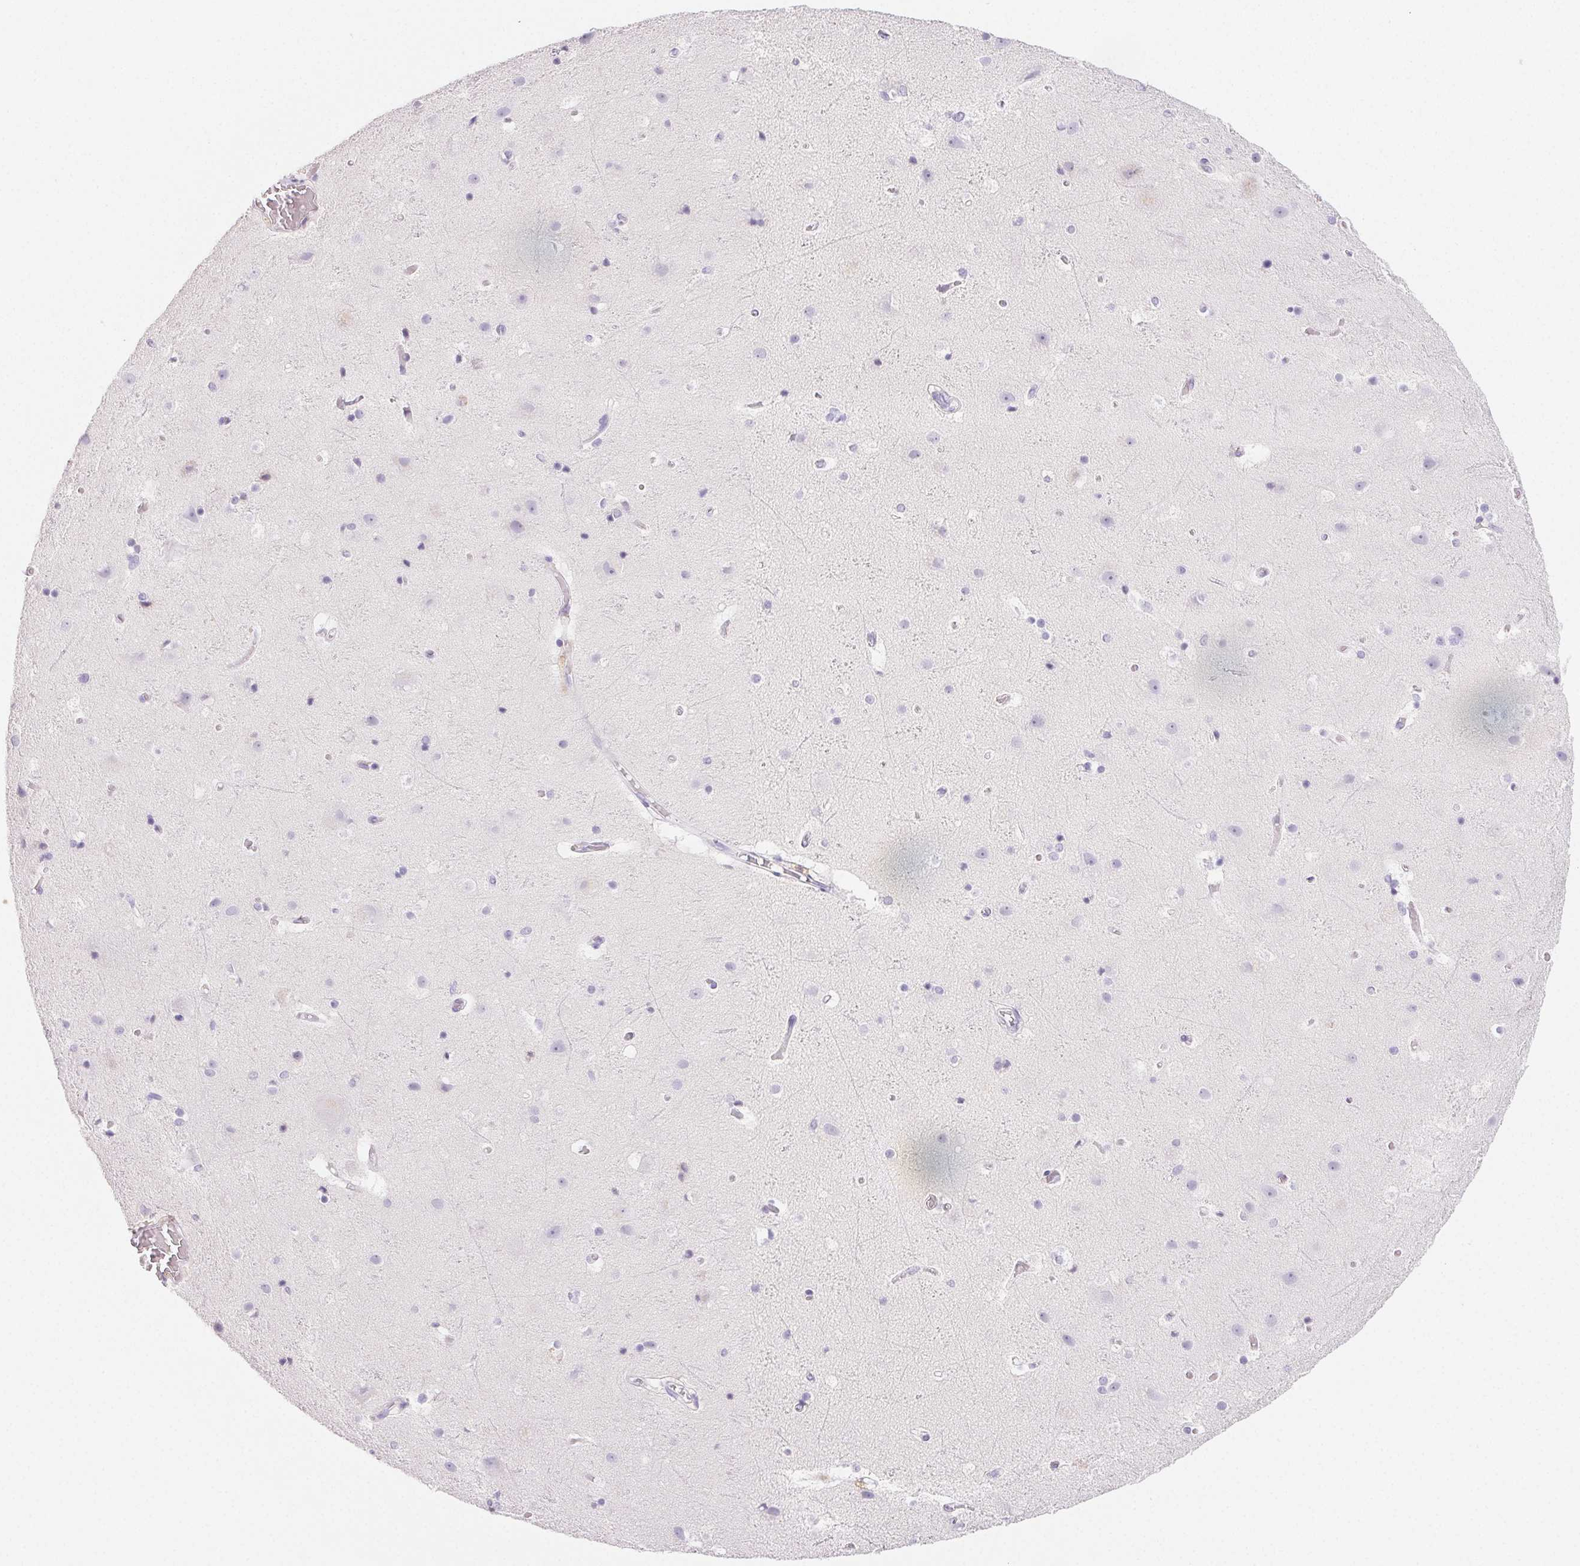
{"staining": {"intensity": "negative", "quantity": "none", "location": "none"}, "tissue": "cerebral cortex", "cell_type": "Endothelial cells", "image_type": "normal", "snomed": [{"axis": "morphology", "description": "Normal tissue, NOS"}, {"axis": "topography", "description": "Cerebral cortex"}], "caption": "IHC image of normal human cerebral cortex stained for a protein (brown), which shows no positivity in endothelial cells.", "gene": "PADI4", "patient": {"sex": "female", "age": 52}}